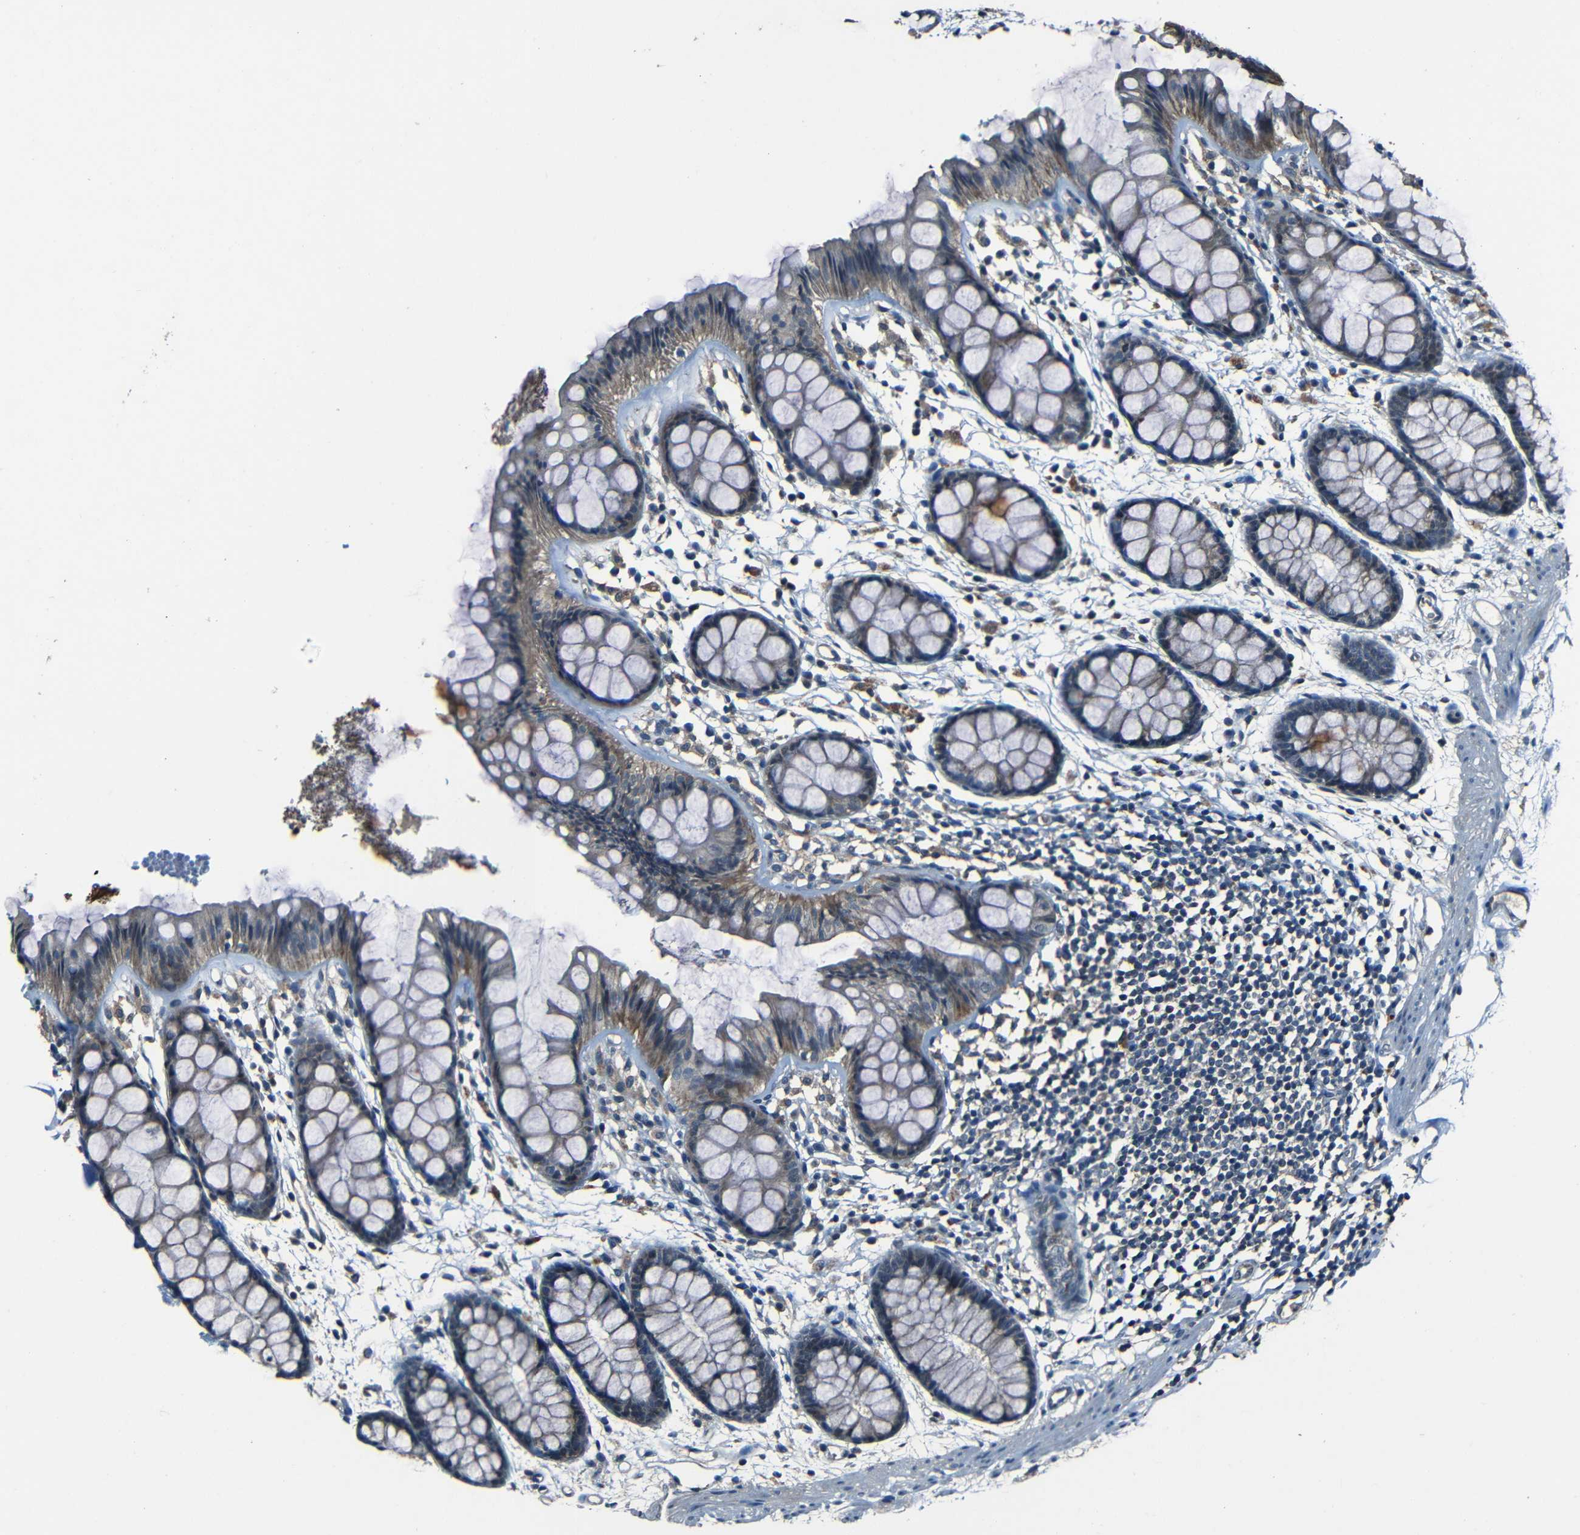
{"staining": {"intensity": "weak", "quantity": ">75%", "location": "cytoplasmic/membranous"}, "tissue": "rectum", "cell_type": "Glandular cells", "image_type": "normal", "snomed": [{"axis": "morphology", "description": "Normal tissue, NOS"}, {"axis": "topography", "description": "Rectum"}], "caption": "Immunohistochemistry (IHC) histopathology image of benign rectum stained for a protein (brown), which exhibits low levels of weak cytoplasmic/membranous expression in about >75% of glandular cells.", "gene": "SLA", "patient": {"sex": "female", "age": 66}}